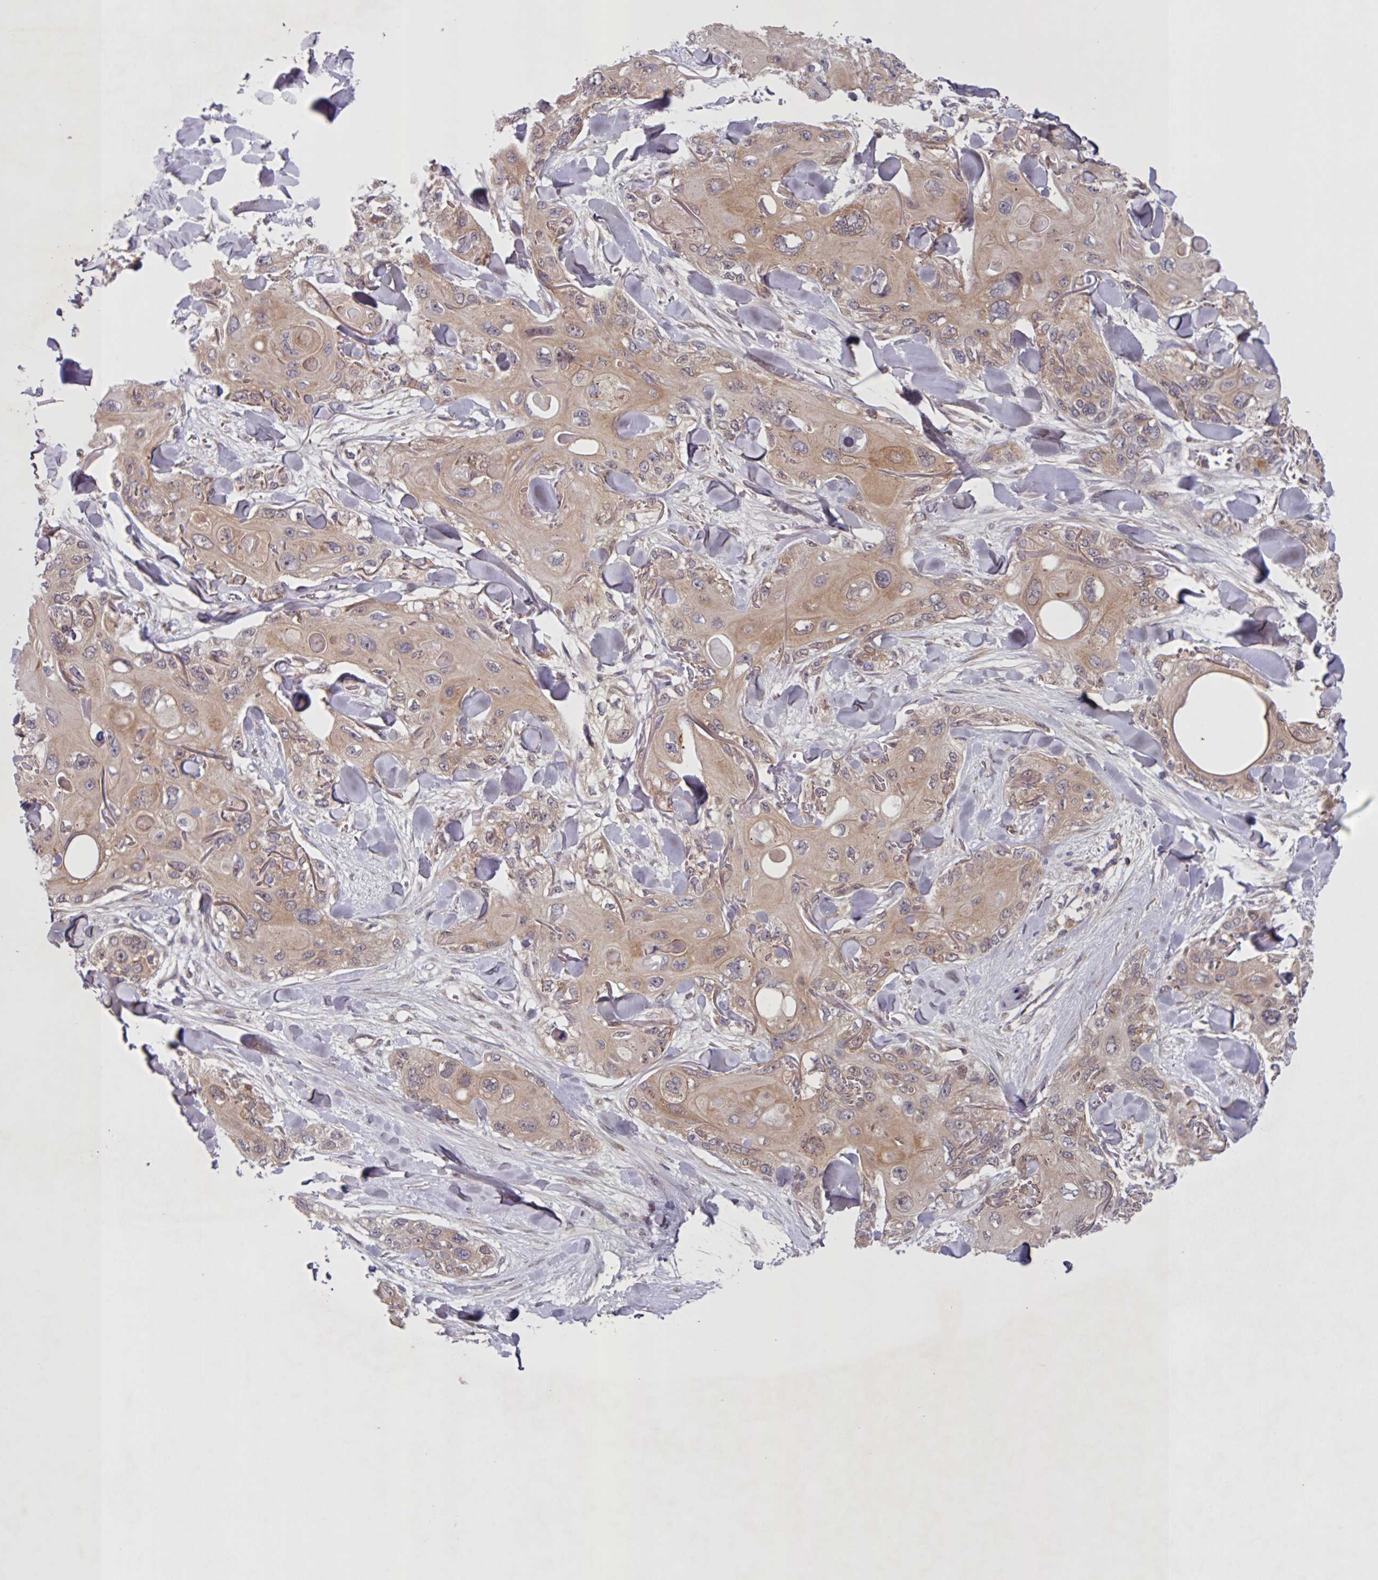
{"staining": {"intensity": "weak", "quantity": ">75%", "location": "cytoplasmic/membranous,nuclear"}, "tissue": "skin cancer", "cell_type": "Tumor cells", "image_type": "cancer", "snomed": [{"axis": "morphology", "description": "Normal tissue, NOS"}, {"axis": "morphology", "description": "Squamous cell carcinoma, NOS"}, {"axis": "topography", "description": "Skin"}], "caption": "Skin squamous cell carcinoma was stained to show a protein in brown. There is low levels of weak cytoplasmic/membranous and nuclear positivity in approximately >75% of tumor cells.", "gene": "CAMLG", "patient": {"sex": "male", "age": 72}}